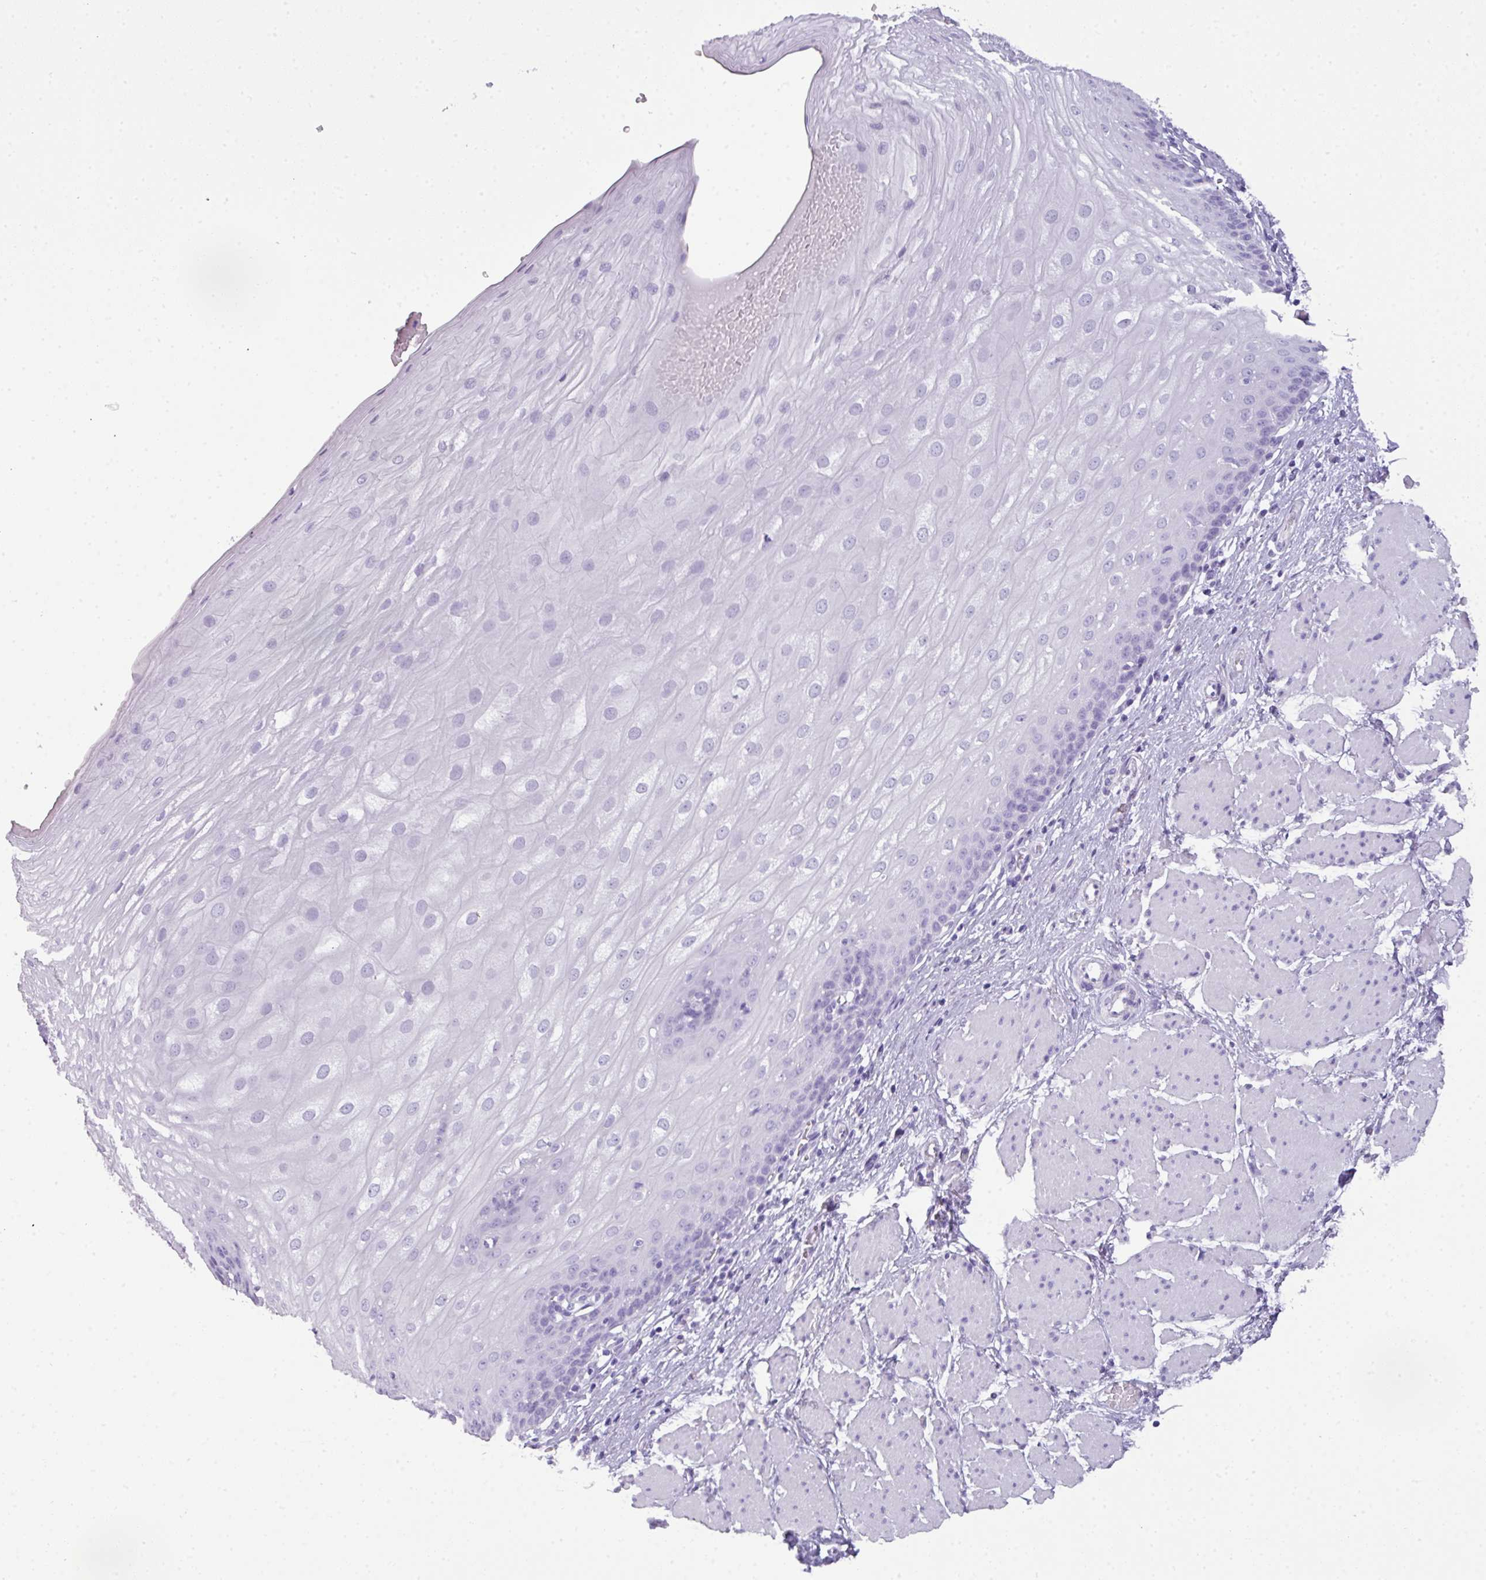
{"staining": {"intensity": "negative", "quantity": "none", "location": "none"}, "tissue": "esophagus", "cell_type": "Squamous epithelial cells", "image_type": "normal", "snomed": [{"axis": "morphology", "description": "Normal tissue, NOS"}, {"axis": "topography", "description": "Esophagus"}], "caption": "A histopathology image of esophagus stained for a protein shows no brown staining in squamous epithelial cells. Nuclei are stained in blue.", "gene": "TNP1", "patient": {"sex": "male", "age": 69}}